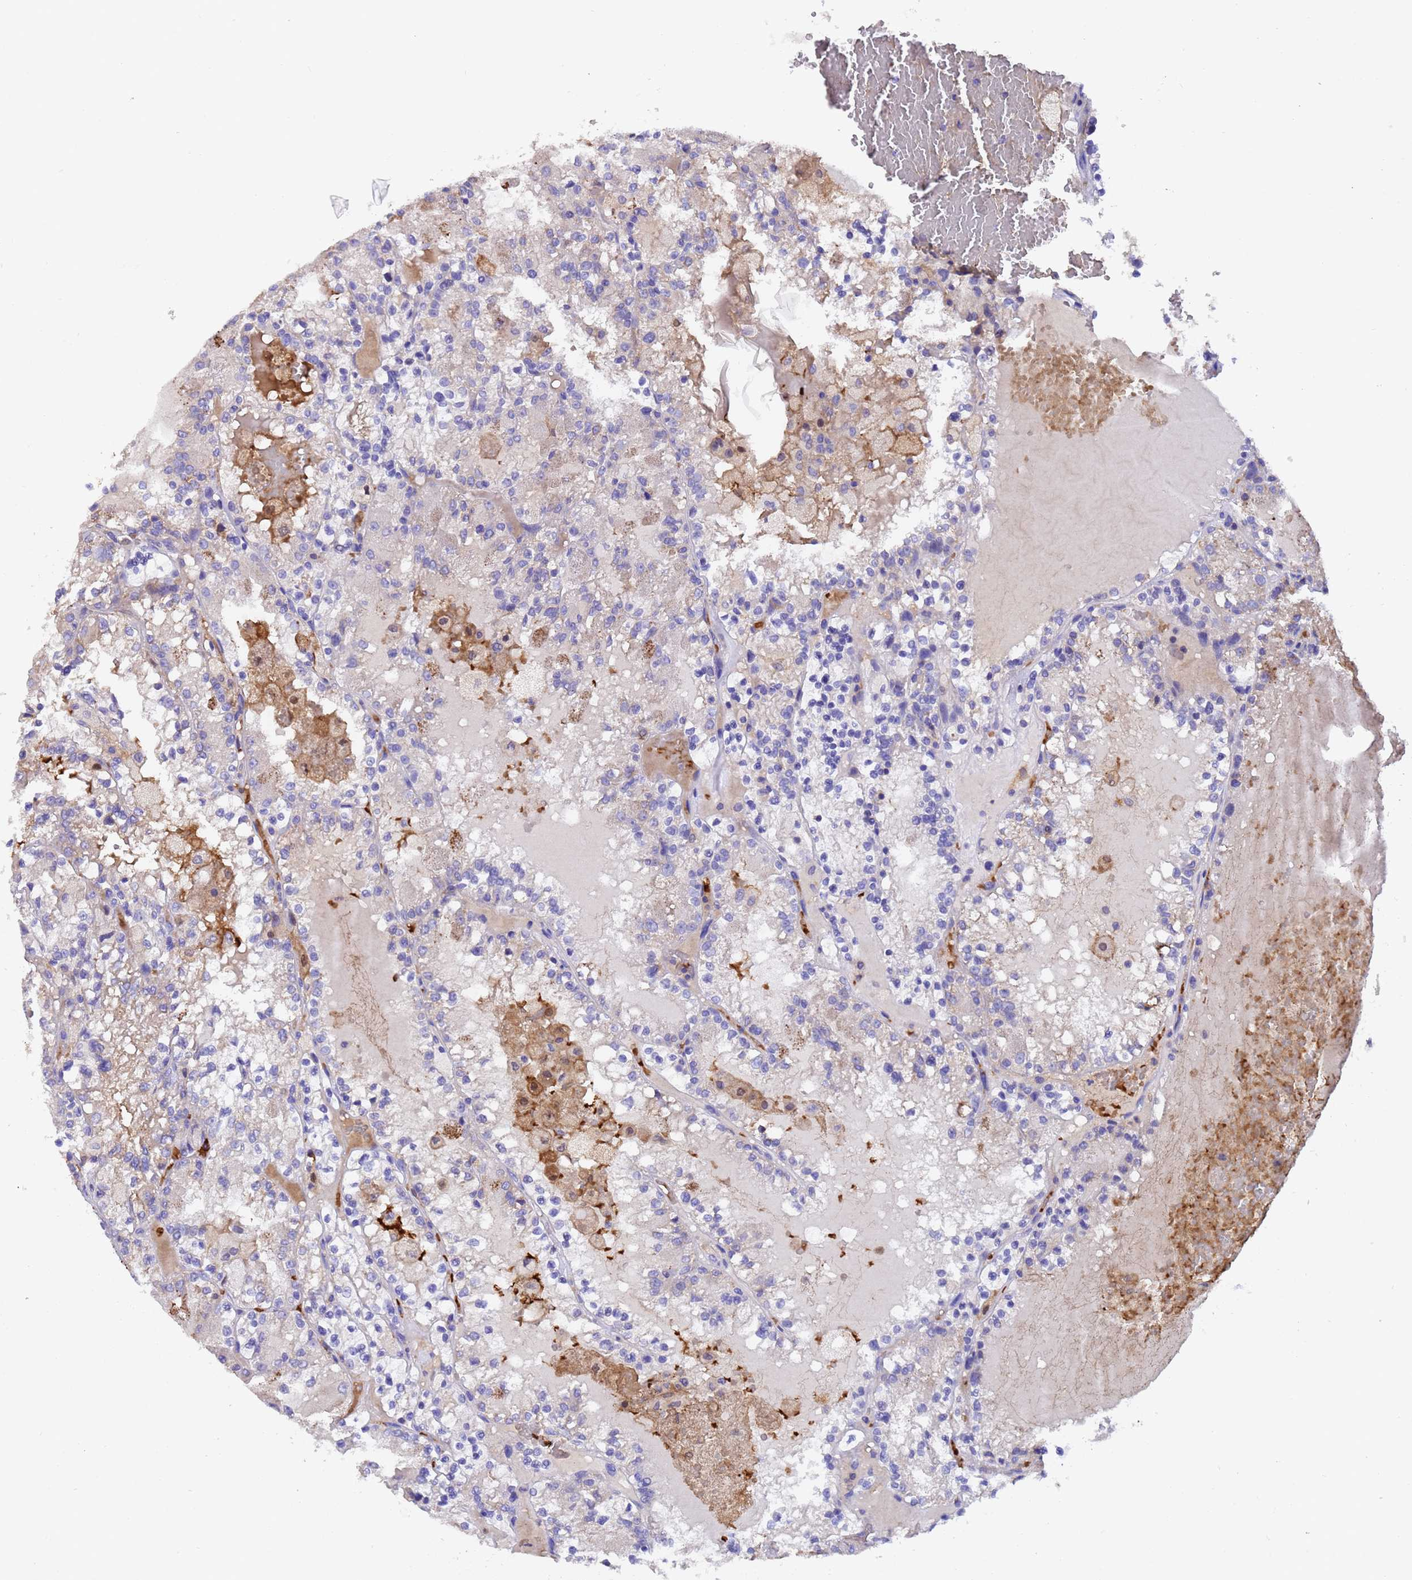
{"staining": {"intensity": "negative", "quantity": "none", "location": "none"}, "tissue": "renal cancer", "cell_type": "Tumor cells", "image_type": "cancer", "snomed": [{"axis": "morphology", "description": "Adenocarcinoma, NOS"}, {"axis": "topography", "description": "Kidney"}], "caption": "This micrograph is of renal adenocarcinoma stained with immunohistochemistry (IHC) to label a protein in brown with the nuclei are counter-stained blue. There is no positivity in tumor cells.", "gene": "ELP6", "patient": {"sex": "female", "age": 56}}